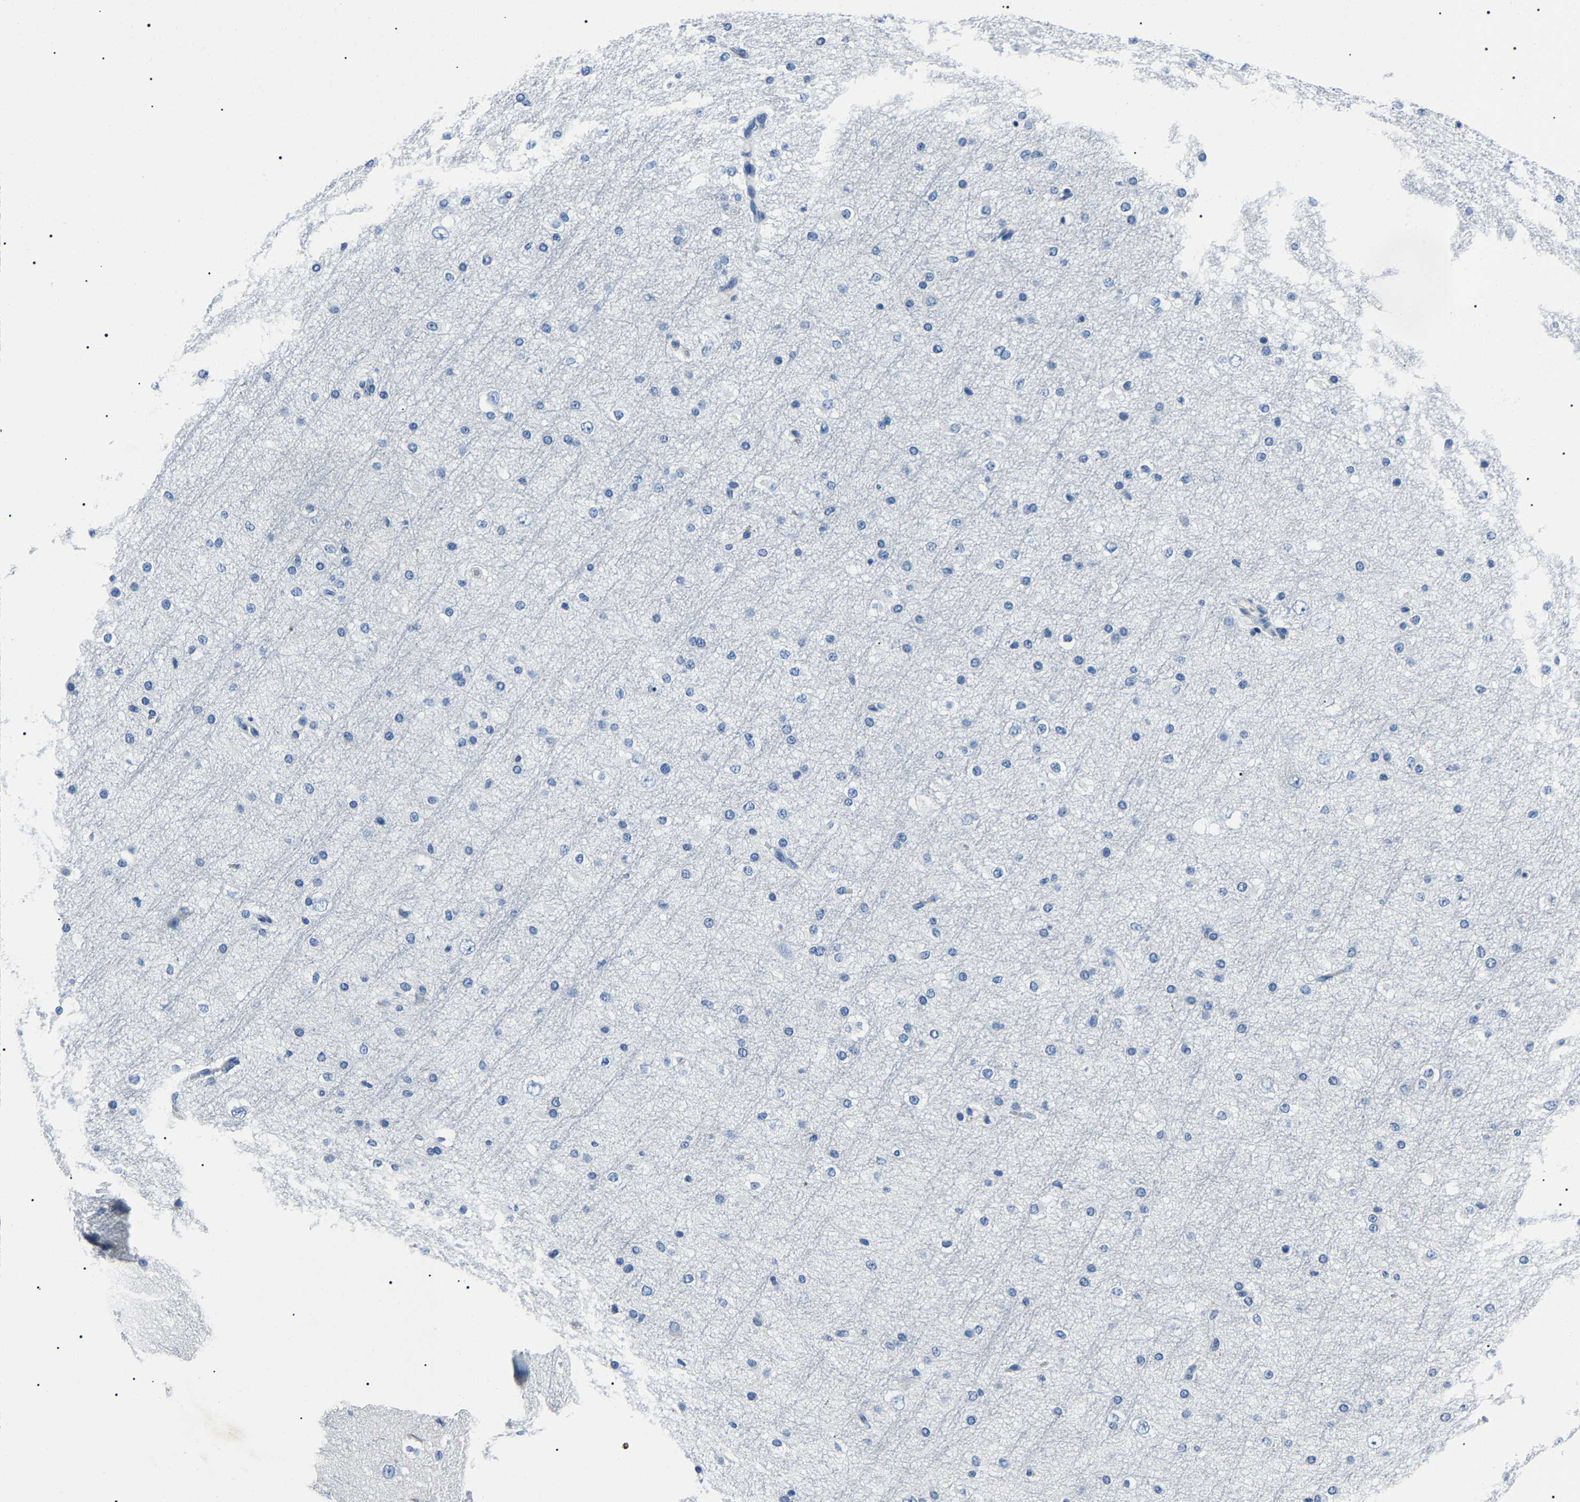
{"staining": {"intensity": "negative", "quantity": "none", "location": "none"}, "tissue": "cerebral cortex", "cell_type": "Endothelial cells", "image_type": "normal", "snomed": [{"axis": "morphology", "description": "Normal tissue, NOS"}, {"axis": "morphology", "description": "Developmental malformation"}, {"axis": "topography", "description": "Cerebral cortex"}], "caption": "Histopathology image shows no significant protein staining in endothelial cells of benign cerebral cortex. The staining is performed using DAB (3,3'-diaminobenzidine) brown chromogen with nuclei counter-stained in using hematoxylin.", "gene": "KLK15", "patient": {"sex": "female", "age": 30}}